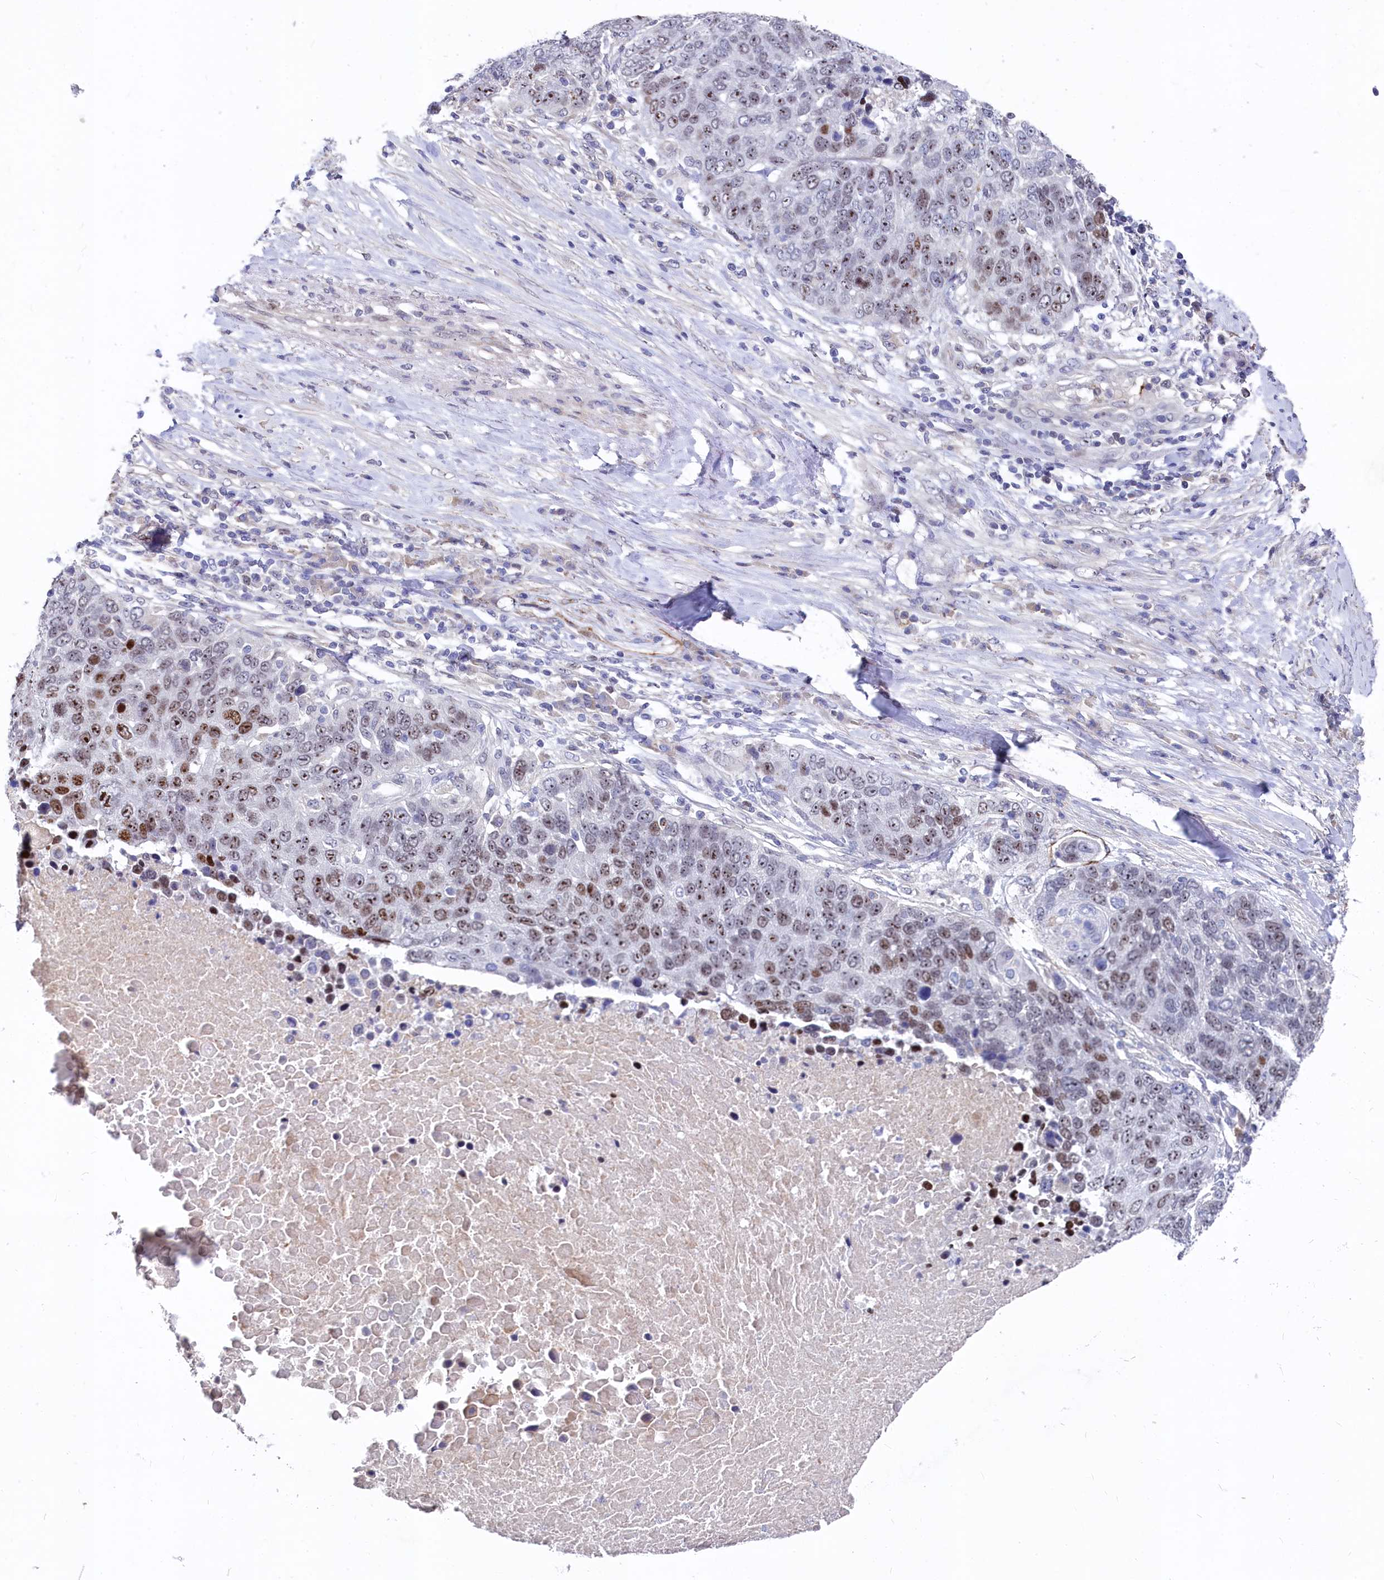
{"staining": {"intensity": "moderate", "quantity": "25%-75%", "location": "nuclear"}, "tissue": "lung cancer", "cell_type": "Tumor cells", "image_type": "cancer", "snomed": [{"axis": "morphology", "description": "Normal tissue, NOS"}, {"axis": "morphology", "description": "Squamous cell carcinoma, NOS"}, {"axis": "topography", "description": "Lymph node"}, {"axis": "topography", "description": "Lung"}], "caption": "This is a histology image of immunohistochemistry staining of lung squamous cell carcinoma, which shows moderate positivity in the nuclear of tumor cells.", "gene": "ASXL3", "patient": {"sex": "male", "age": 66}}